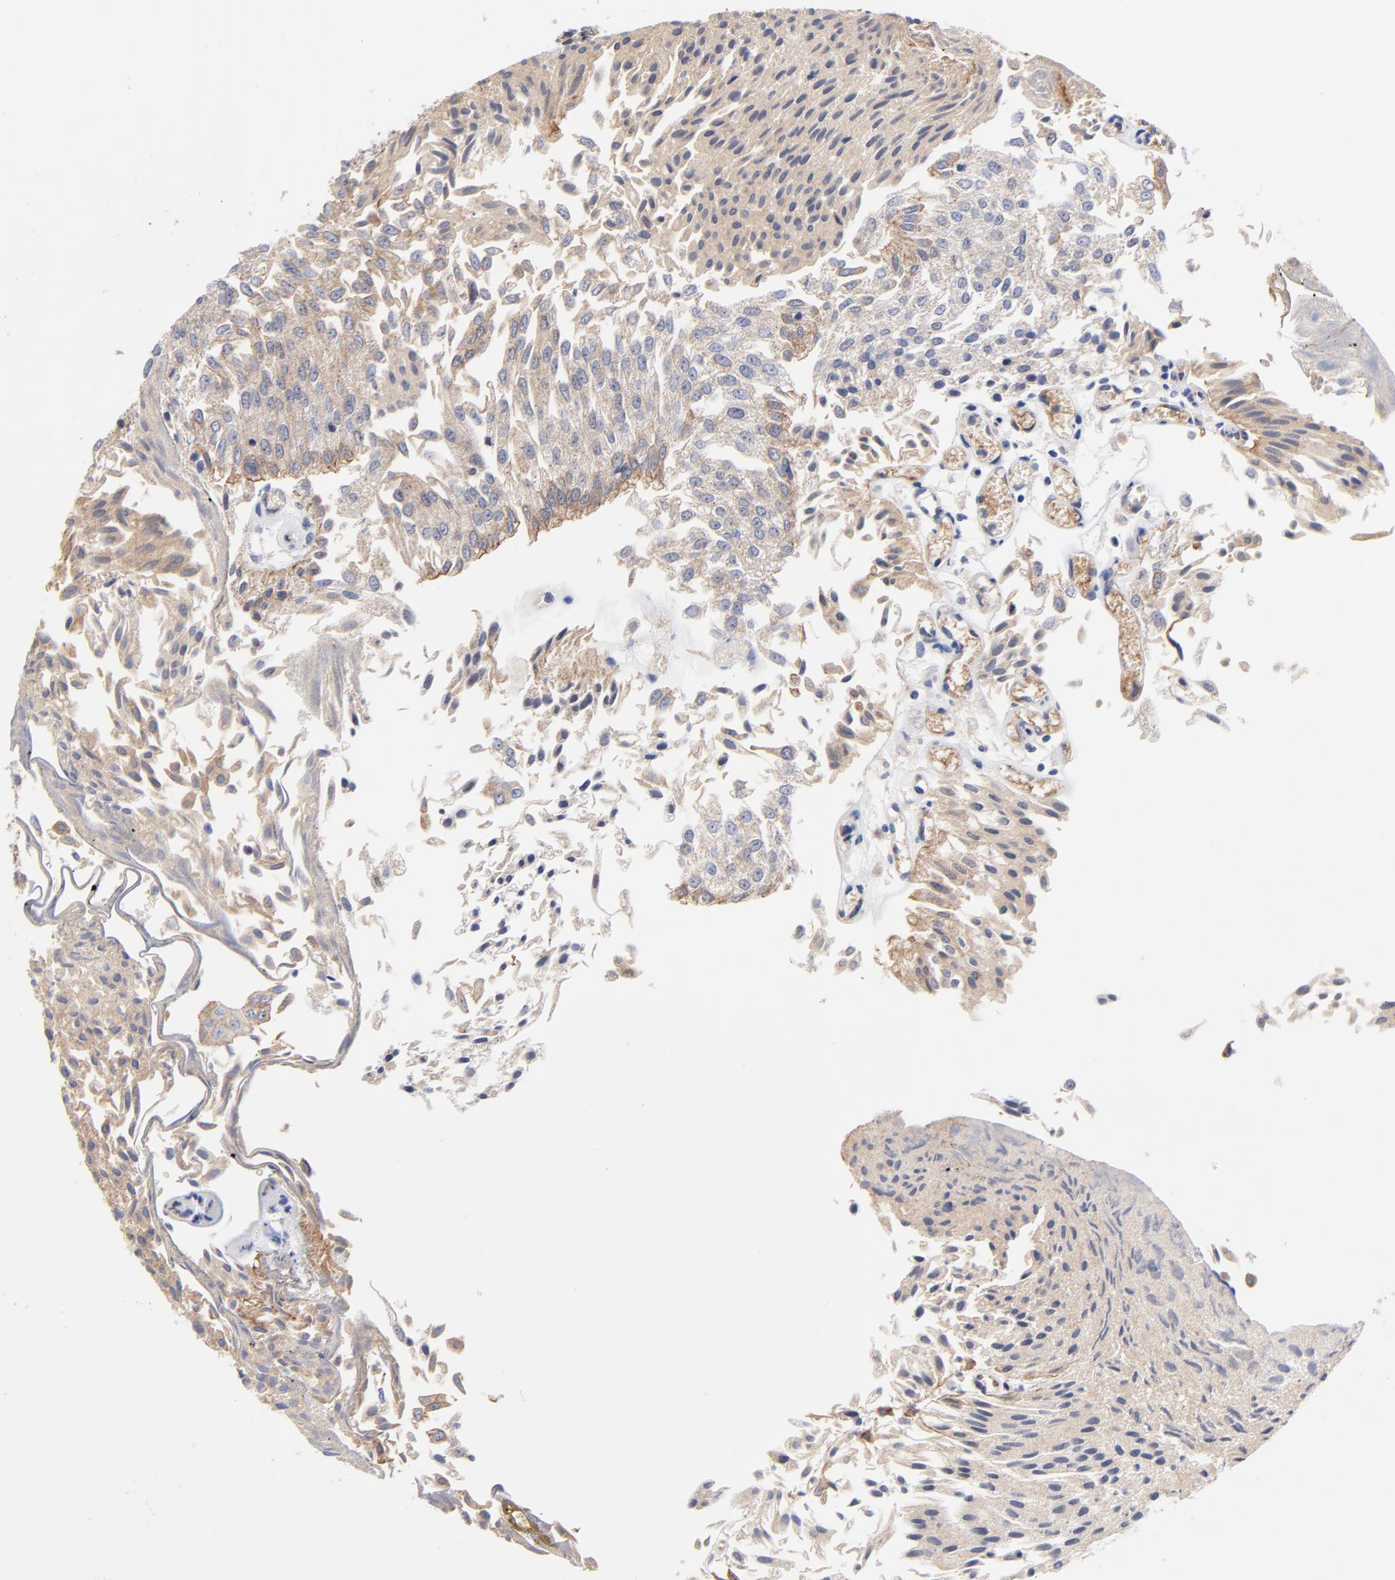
{"staining": {"intensity": "weak", "quantity": ">75%", "location": "cytoplasmic/membranous"}, "tissue": "urothelial cancer", "cell_type": "Tumor cells", "image_type": "cancer", "snomed": [{"axis": "morphology", "description": "Urothelial carcinoma, Low grade"}, {"axis": "topography", "description": "Urinary bladder"}], "caption": "Tumor cells exhibit weak cytoplasmic/membranous positivity in approximately >75% of cells in urothelial cancer.", "gene": "PCMT1", "patient": {"sex": "male", "age": 86}}